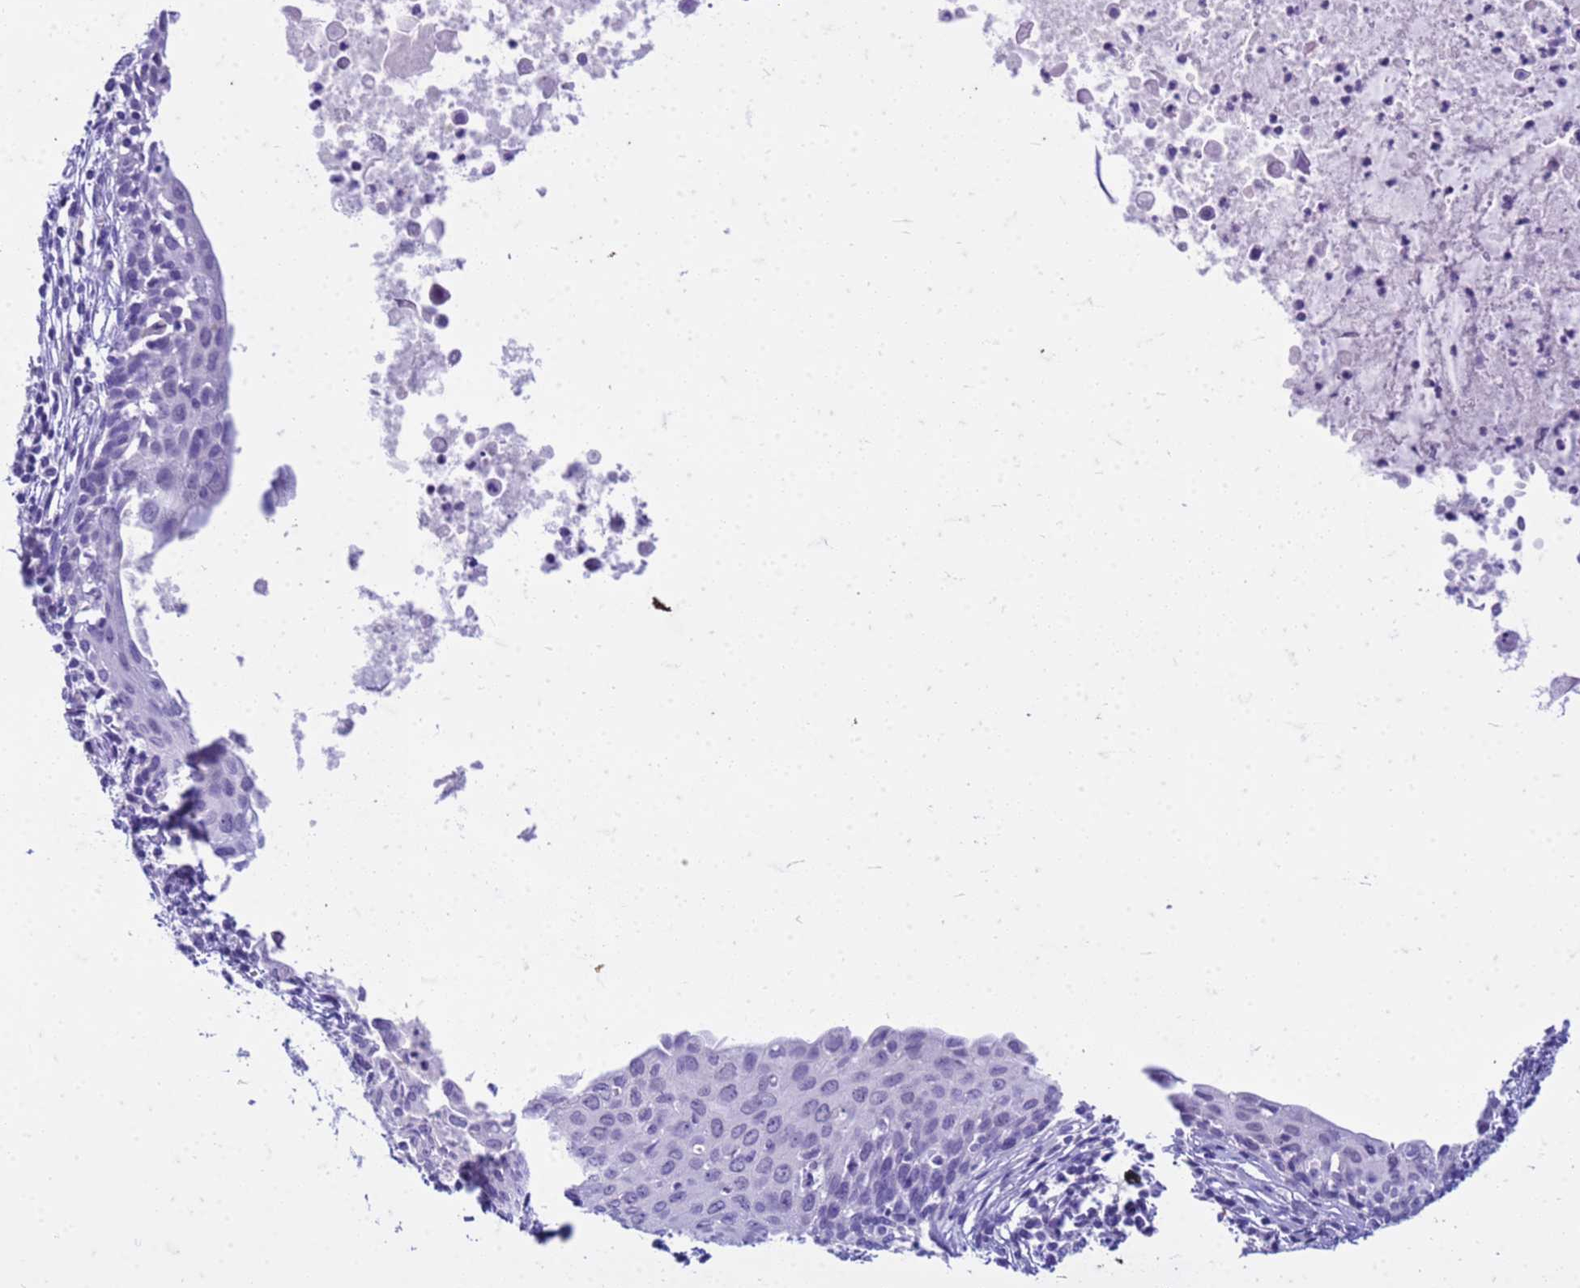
{"staining": {"intensity": "negative", "quantity": "none", "location": "none"}, "tissue": "cervical cancer", "cell_type": "Tumor cells", "image_type": "cancer", "snomed": [{"axis": "morphology", "description": "Squamous cell carcinoma, NOS"}, {"axis": "topography", "description": "Cervix"}], "caption": "IHC image of neoplastic tissue: cervical cancer stained with DAB displays no significant protein expression in tumor cells.", "gene": "CFAP100", "patient": {"sex": "female", "age": 52}}